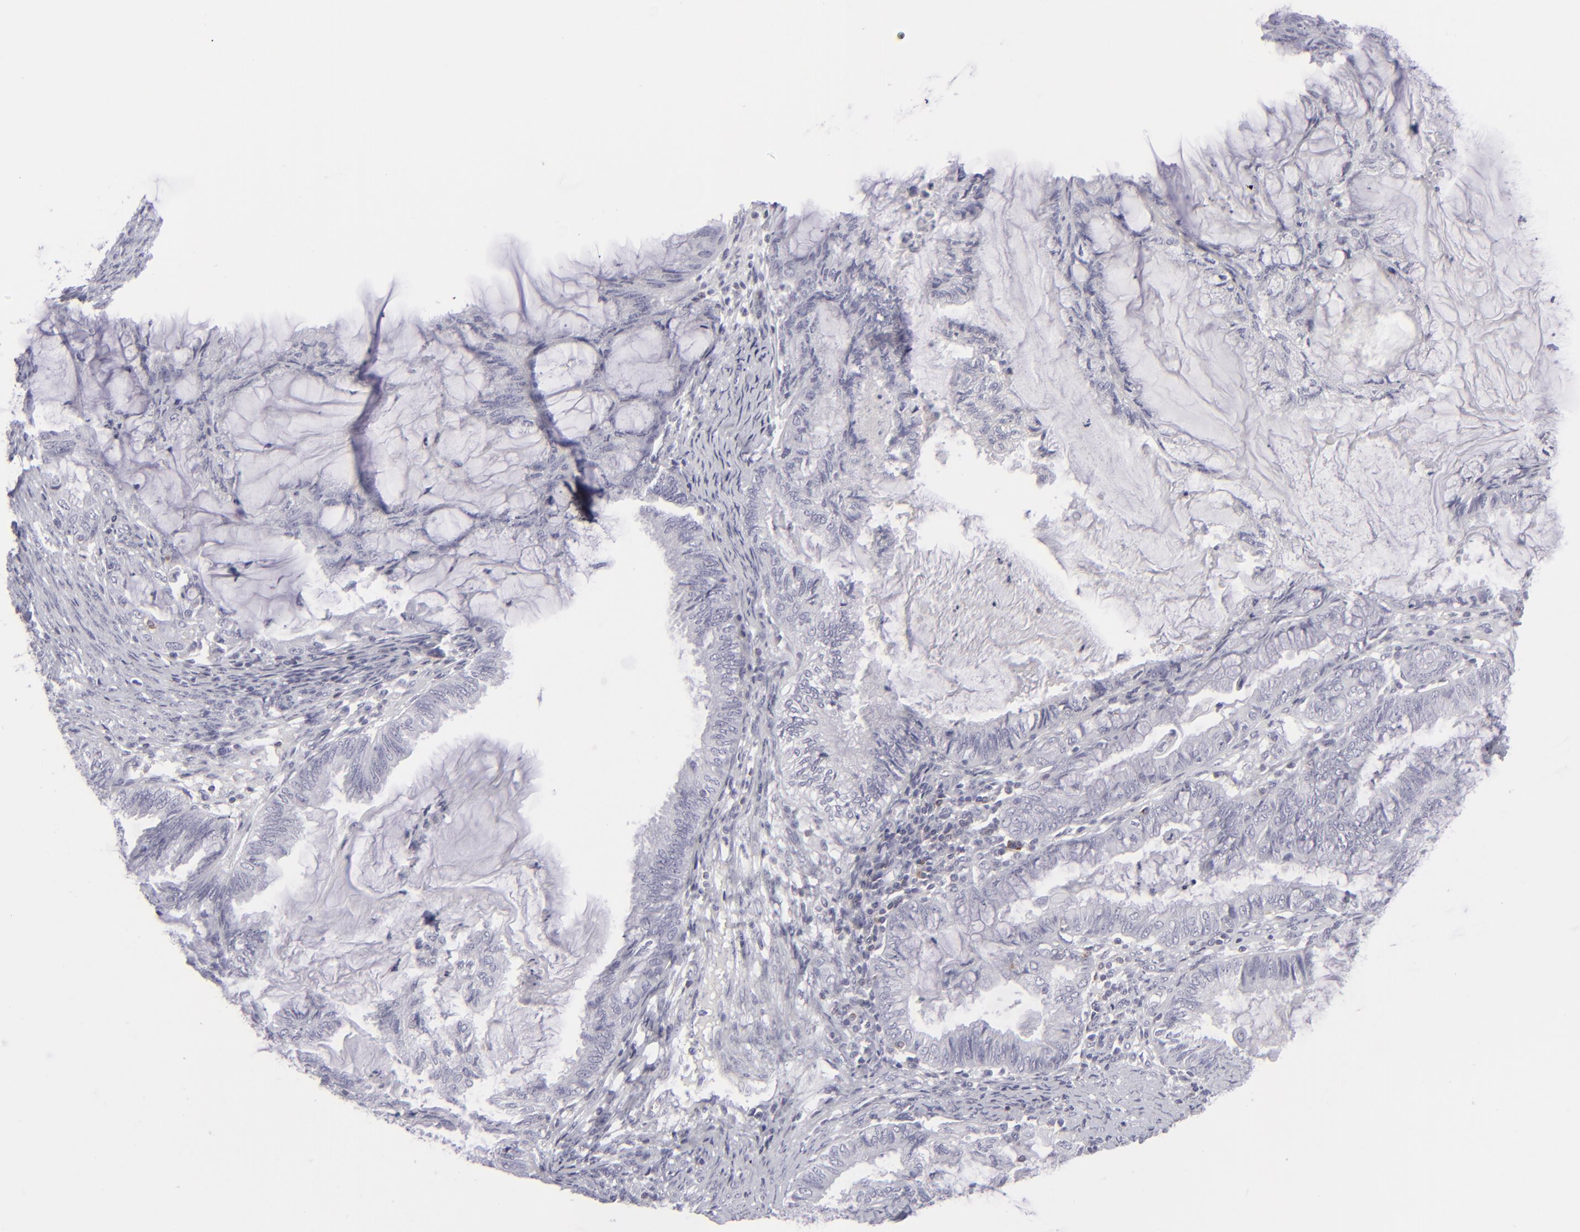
{"staining": {"intensity": "negative", "quantity": "none", "location": "none"}, "tissue": "endometrial cancer", "cell_type": "Tumor cells", "image_type": "cancer", "snomed": [{"axis": "morphology", "description": "Adenocarcinoma, NOS"}, {"axis": "topography", "description": "Endometrium"}], "caption": "Micrograph shows no significant protein expression in tumor cells of adenocarcinoma (endometrial).", "gene": "CD7", "patient": {"sex": "female", "age": 86}}